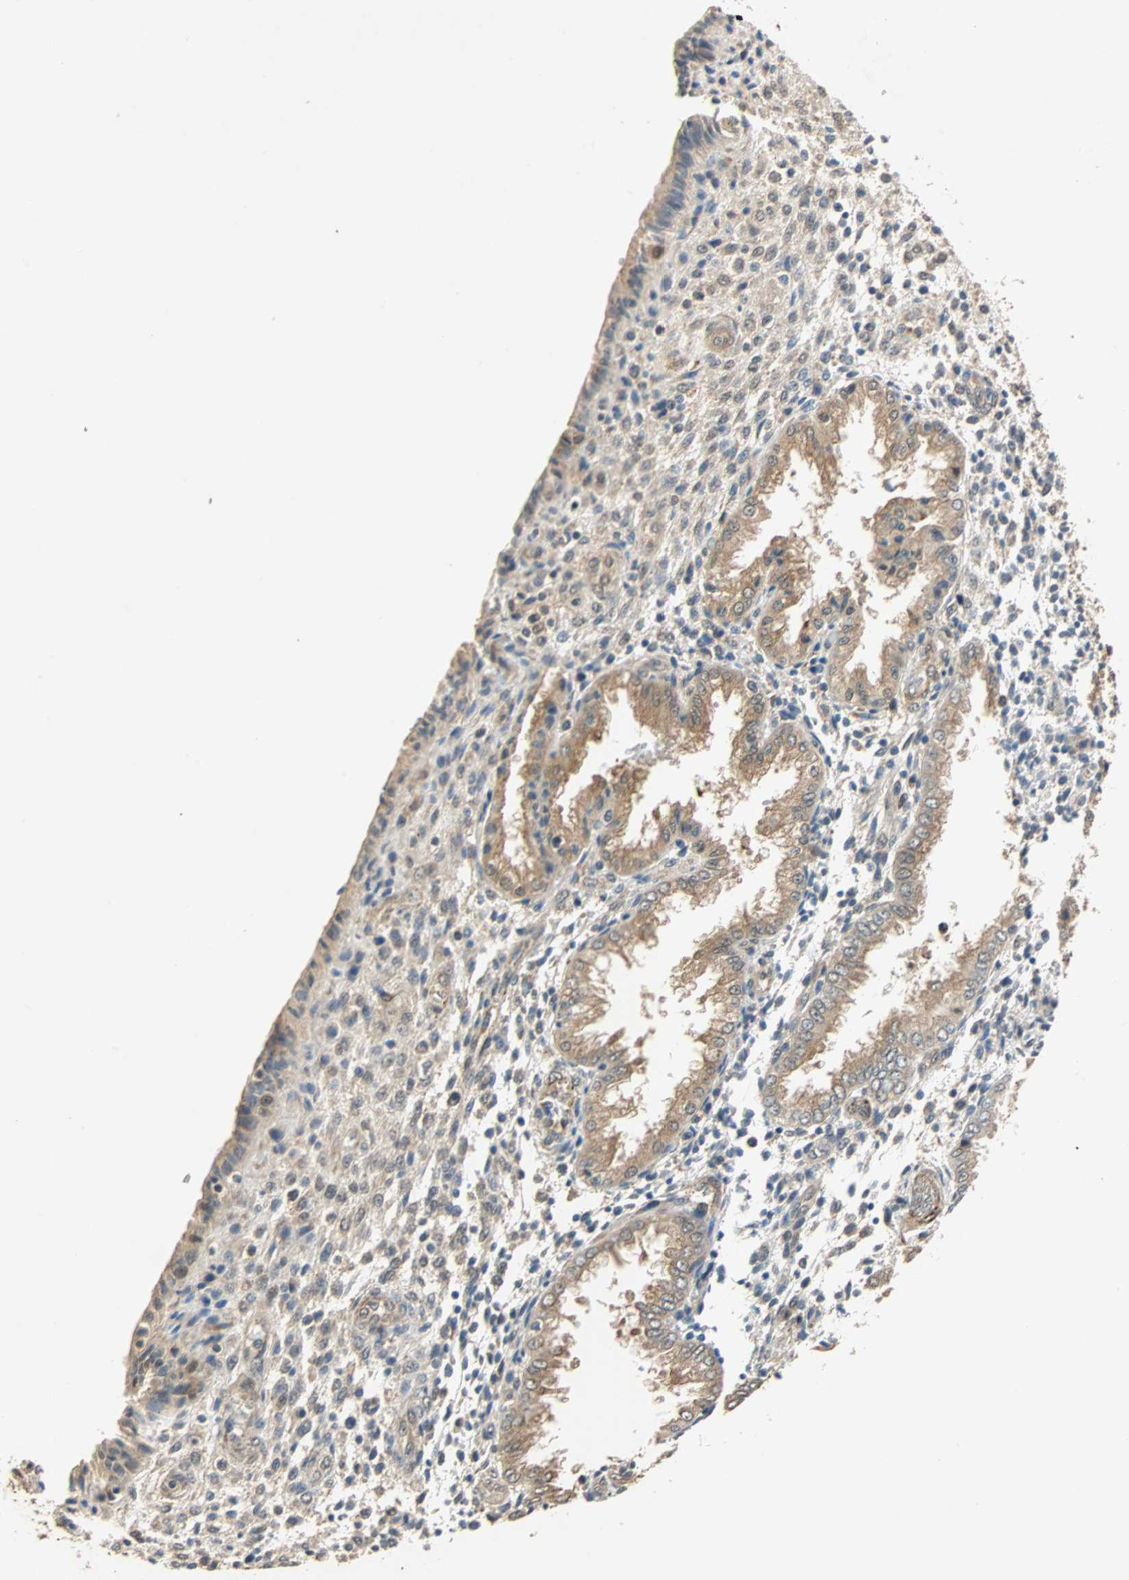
{"staining": {"intensity": "weak", "quantity": "<25%", "location": "cytoplasmic/membranous"}, "tissue": "endometrium", "cell_type": "Cells in endometrial stroma", "image_type": "normal", "snomed": [{"axis": "morphology", "description": "Normal tissue, NOS"}, {"axis": "topography", "description": "Endometrium"}], "caption": "DAB (3,3'-diaminobenzidine) immunohistochemical staining of benign human endometrium reveals no significant staining in cells in endometrial stroma. (DAB immunohistochemistry (IHC) with hematoxylin counter stain).", "gene": "QSER1", "patient": {"sex": "female", "age": 33}}